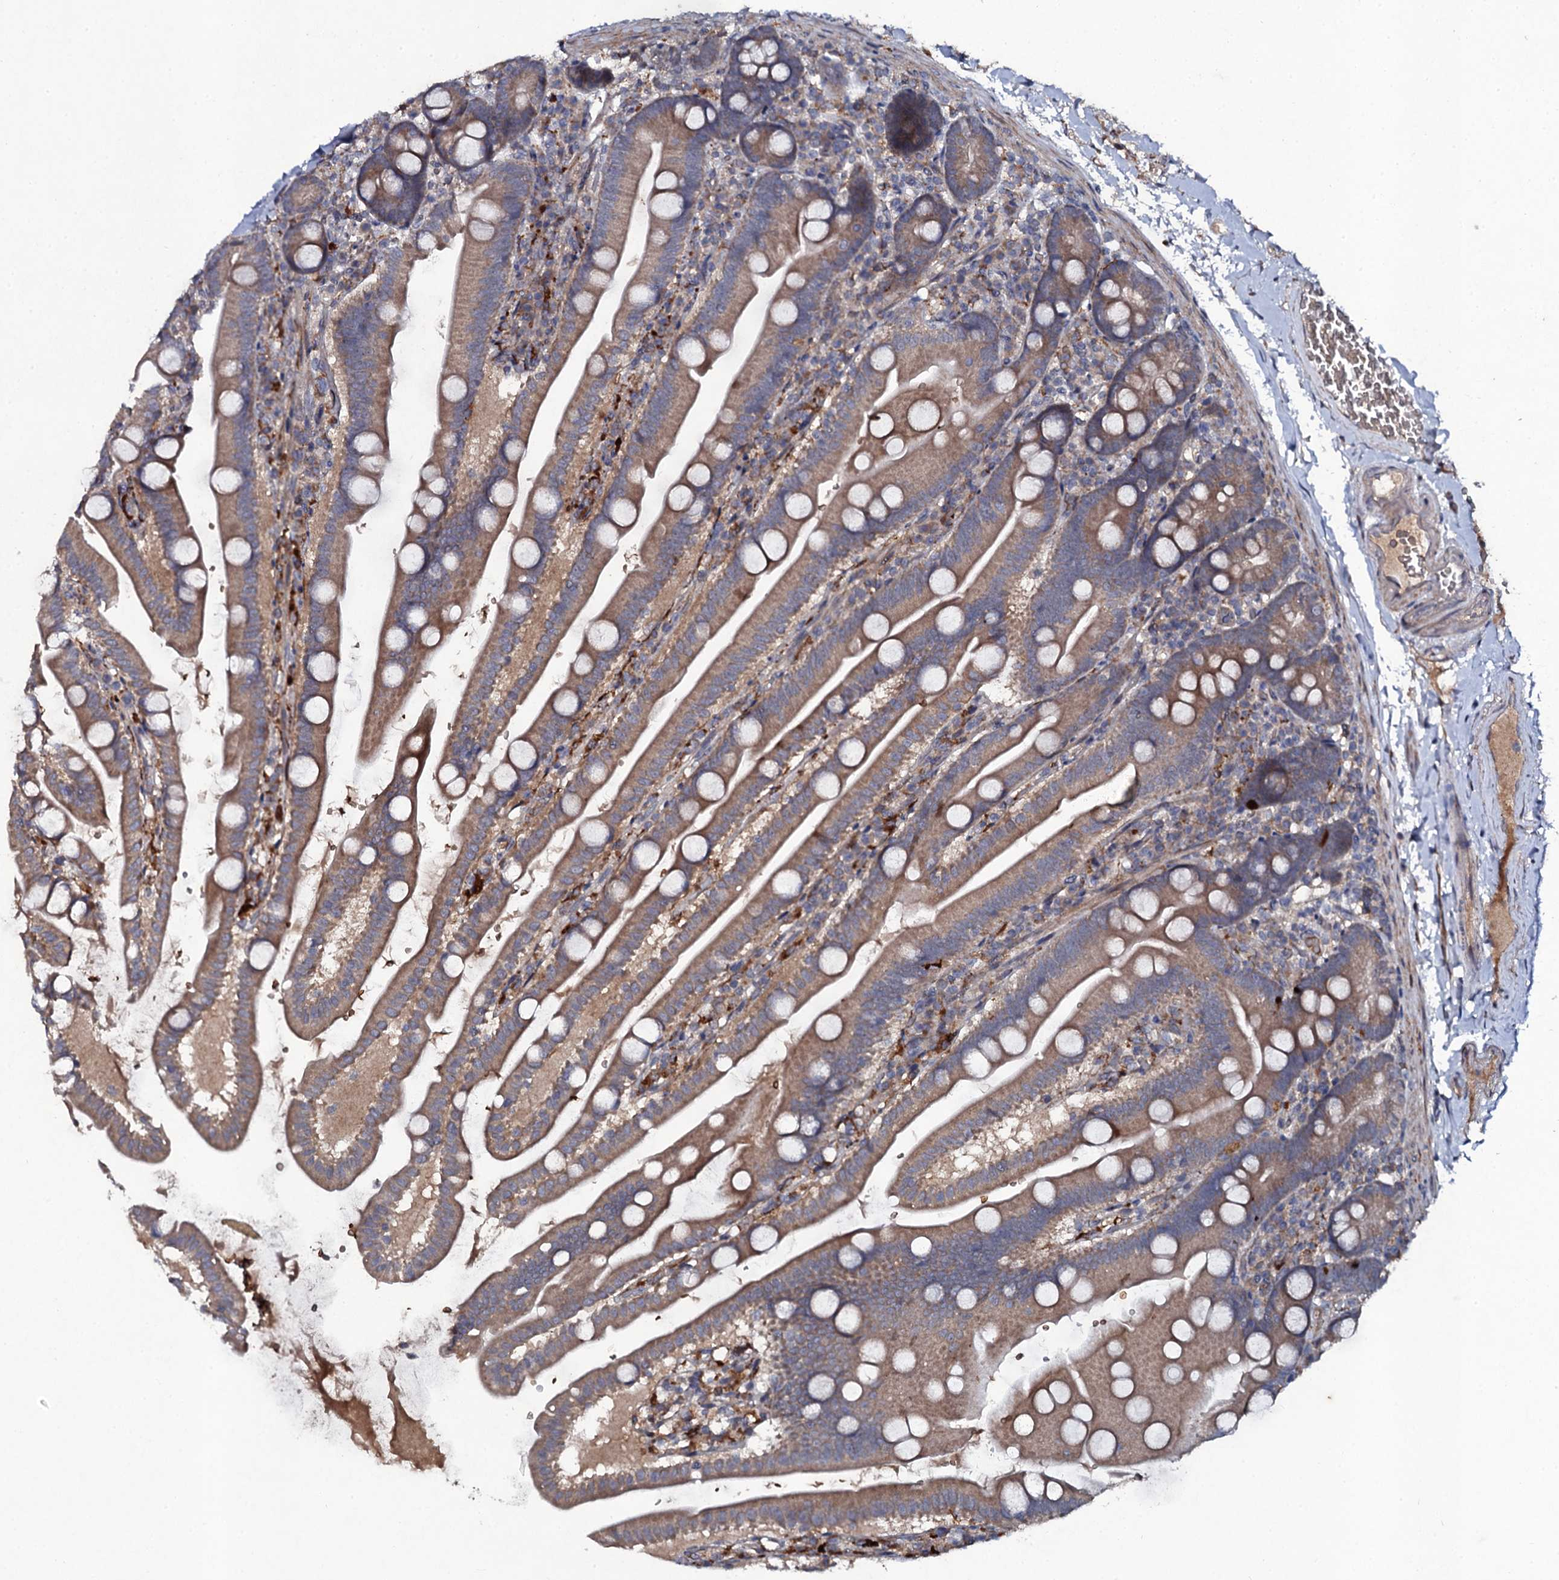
{"staining": {"intensity": "moderate", "quantity": ">75%", "location": "cytoplasmic/membranous"}, "tissue": "small intestine", "cell_type": "Glandular cells", "image_type": "normal", "snomed": [{"axis": "morphology", "description": "Normal tissue, NOS"}, {"axis": "topography", "description": "Small intestine"}], "caption": "A photomicrograph of small intestine stained for a protein shows moderate cytoplasmic/membranous brown staining in glandular cells. The staining was performed using DAB to visualize the protein expression in brown, while the nuclei were stained in blue with hematoxylin (Magnification: 20x).", "gene": "LRRC28", "patient": {"sex": "female", "age": 68}}